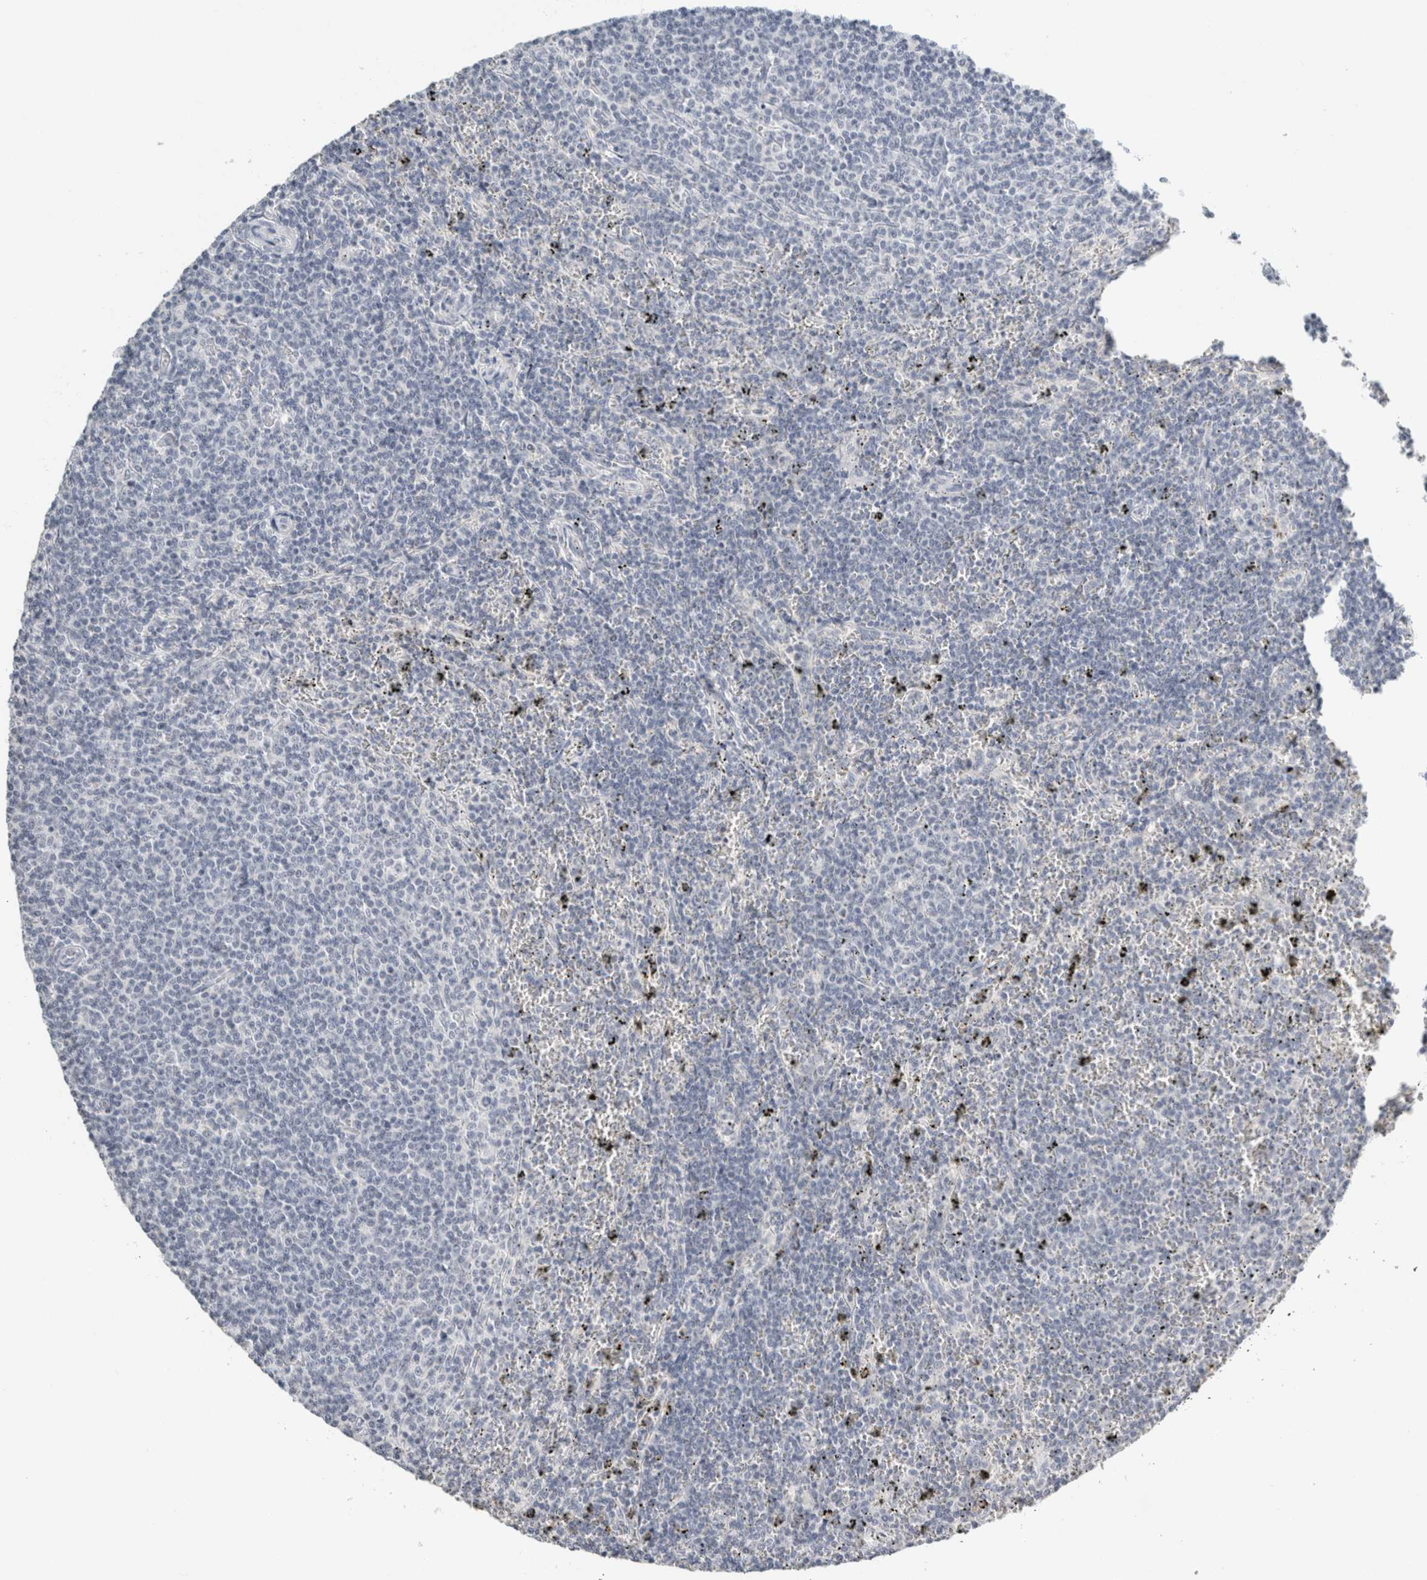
{"staining": {"intensity": "negative", "quantity": "none", "location": "none"}, "tissue": "lymphoma", "cell_type": "Tumor cells", "image_type": "cancer", "snomed": [{"axis": "morphology", "description": "Malignant lymphoma, non-Hodgkin's type, Low grade"}, {"axis": "topography", "description": "Spleen"}], "caption": "Low-grade malignant lymphoma, non-Hodgkin's type stained for a protein using immunohistochemistry (IHC) reveals no positivity tumor cells.", "gene": "CRAT", "patient": {"sex": "female", "age": 50}}